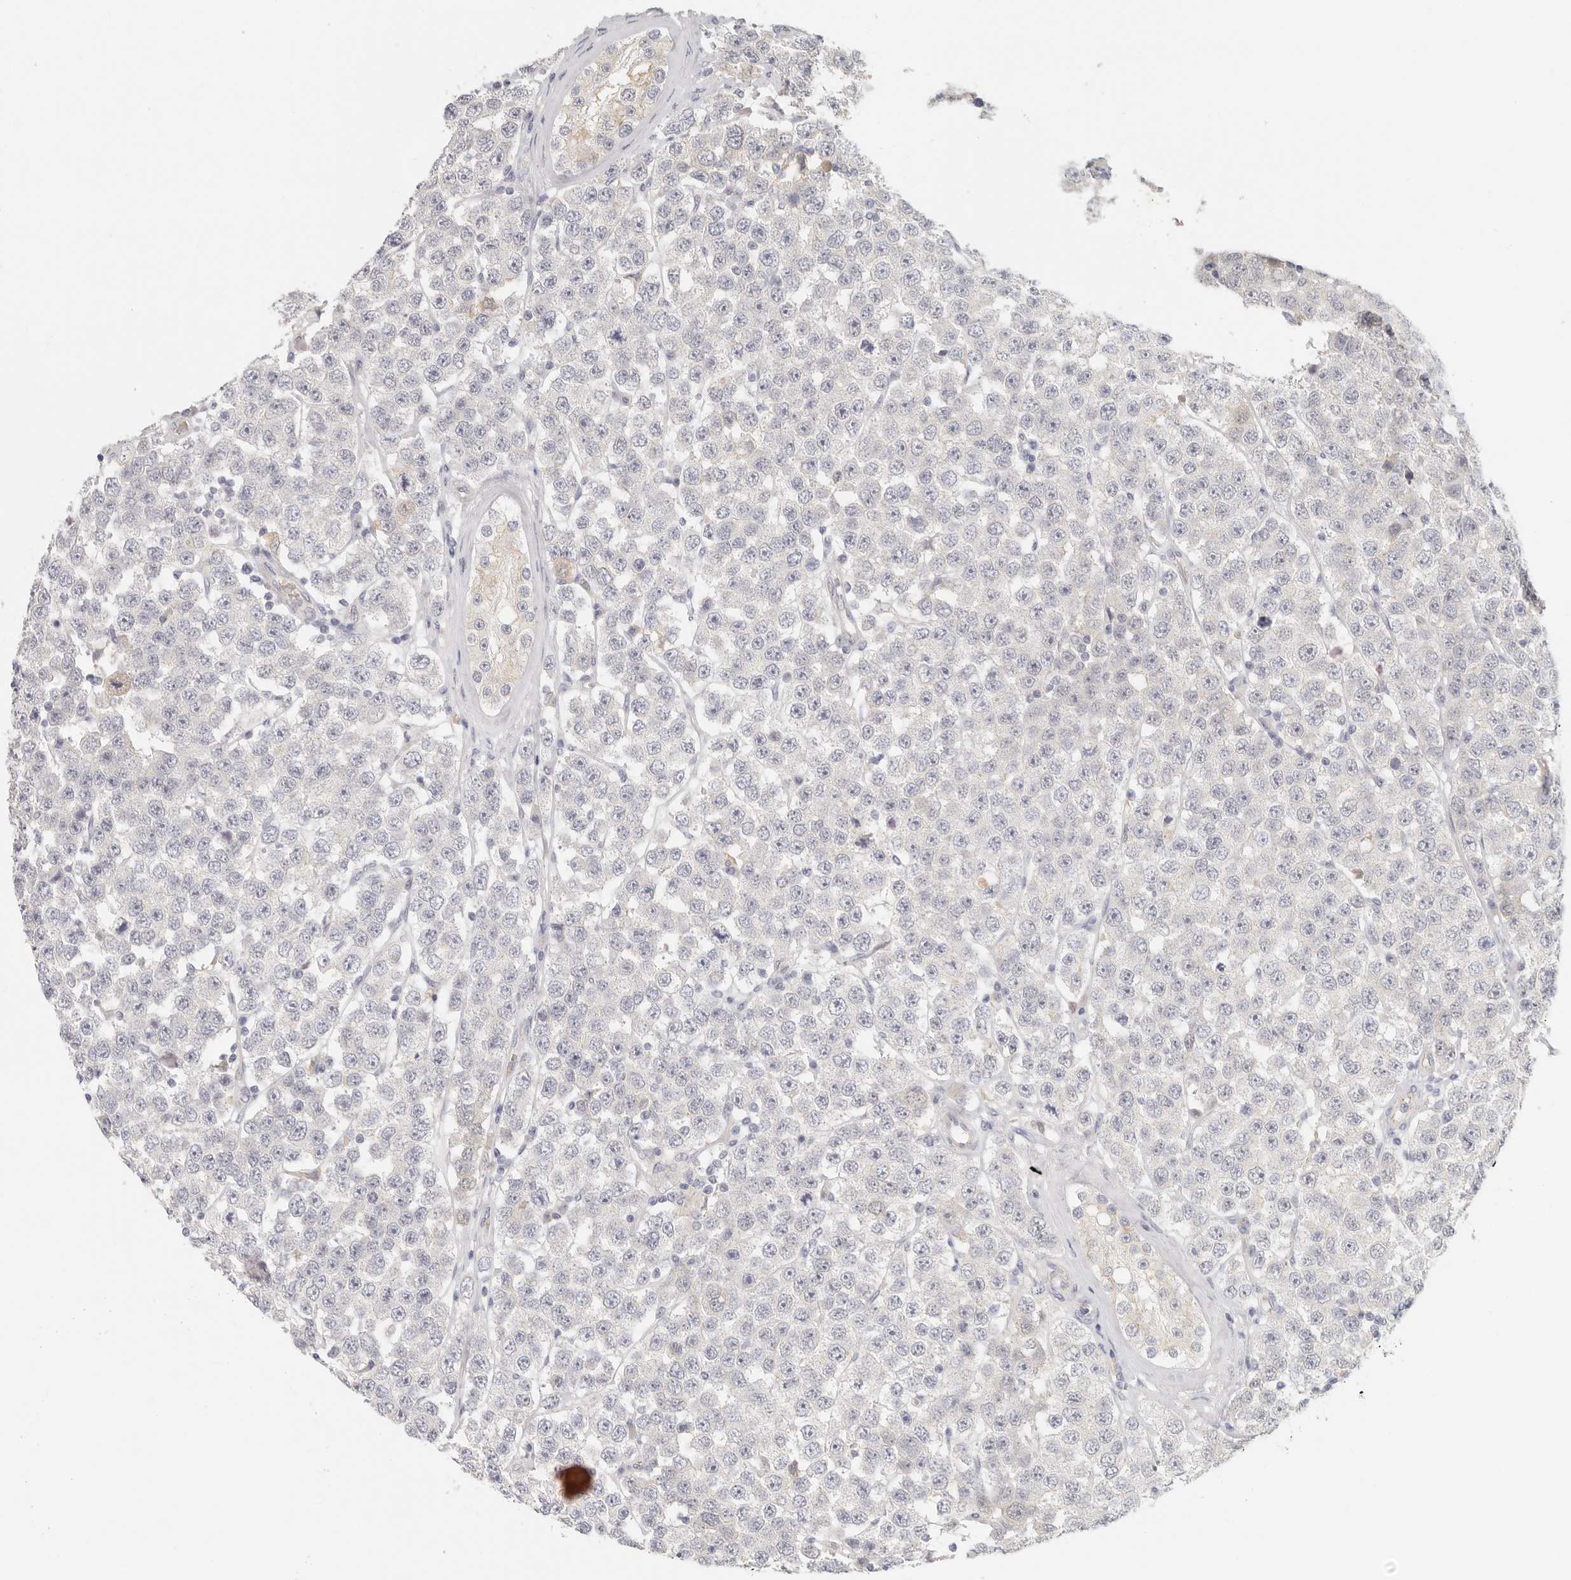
{"staining": {"intensity": "negative", "quantity": "none", "location": "none"}, "tissue": "testis cancer", "cell_type": "Tumor cells", "image_type": "cancer", "snomed": [{"axis": "morphology", "description": "Seminoma, NOS"}, {"axis": "topography", "description": "Testis"}], "caption": "Seminoma (testis) stained for a protein using IHC exhibits no staining tumor cells.", "gene": "ANXA9", "patient": {"sex": "male", "age": 28}}